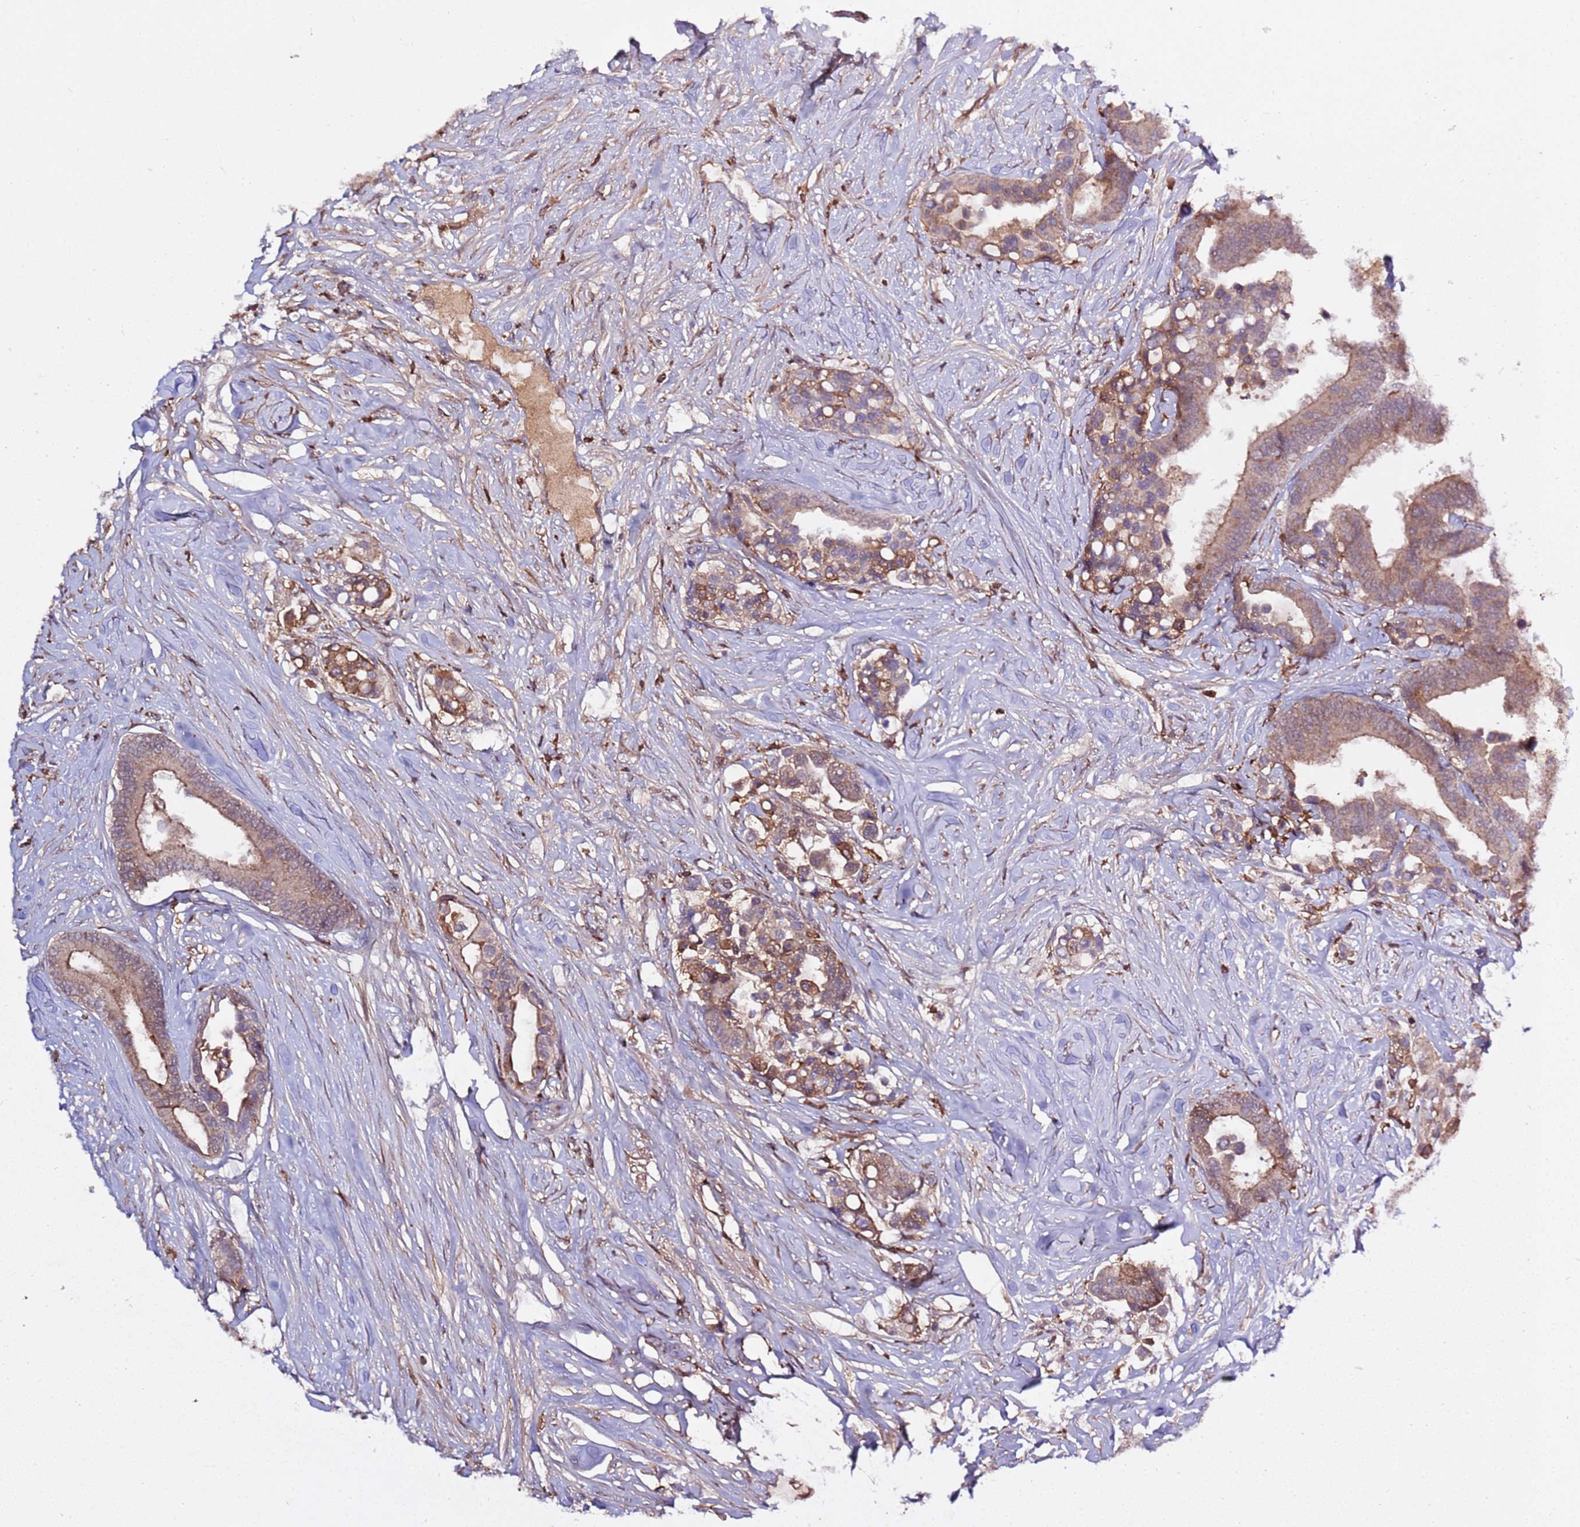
{"staining": {"intensity": "moderate", "quantity": ">75%", "location": "cytoplasmic/membranous"}, "tissue": "colorectal cancer", "cell_type": "Tumor cells", "image_type": "cancer", "snomed": [{"axis": "morphology", "description": "Normal tissue, NOS"}, {"axis": "morphology", "description": "Adenocarcinoma, NOS"}, {"axis": "topography", "description": "Colon"}], "caption": "Human adenocarcinoma (colorectal) stained for a protein (brown) shows moderate cytoplasmic/membranous positive expression in about >75% of tumor cells.", "gene": "ZNF624", "patient": {"sex": "male", "age": 82}}